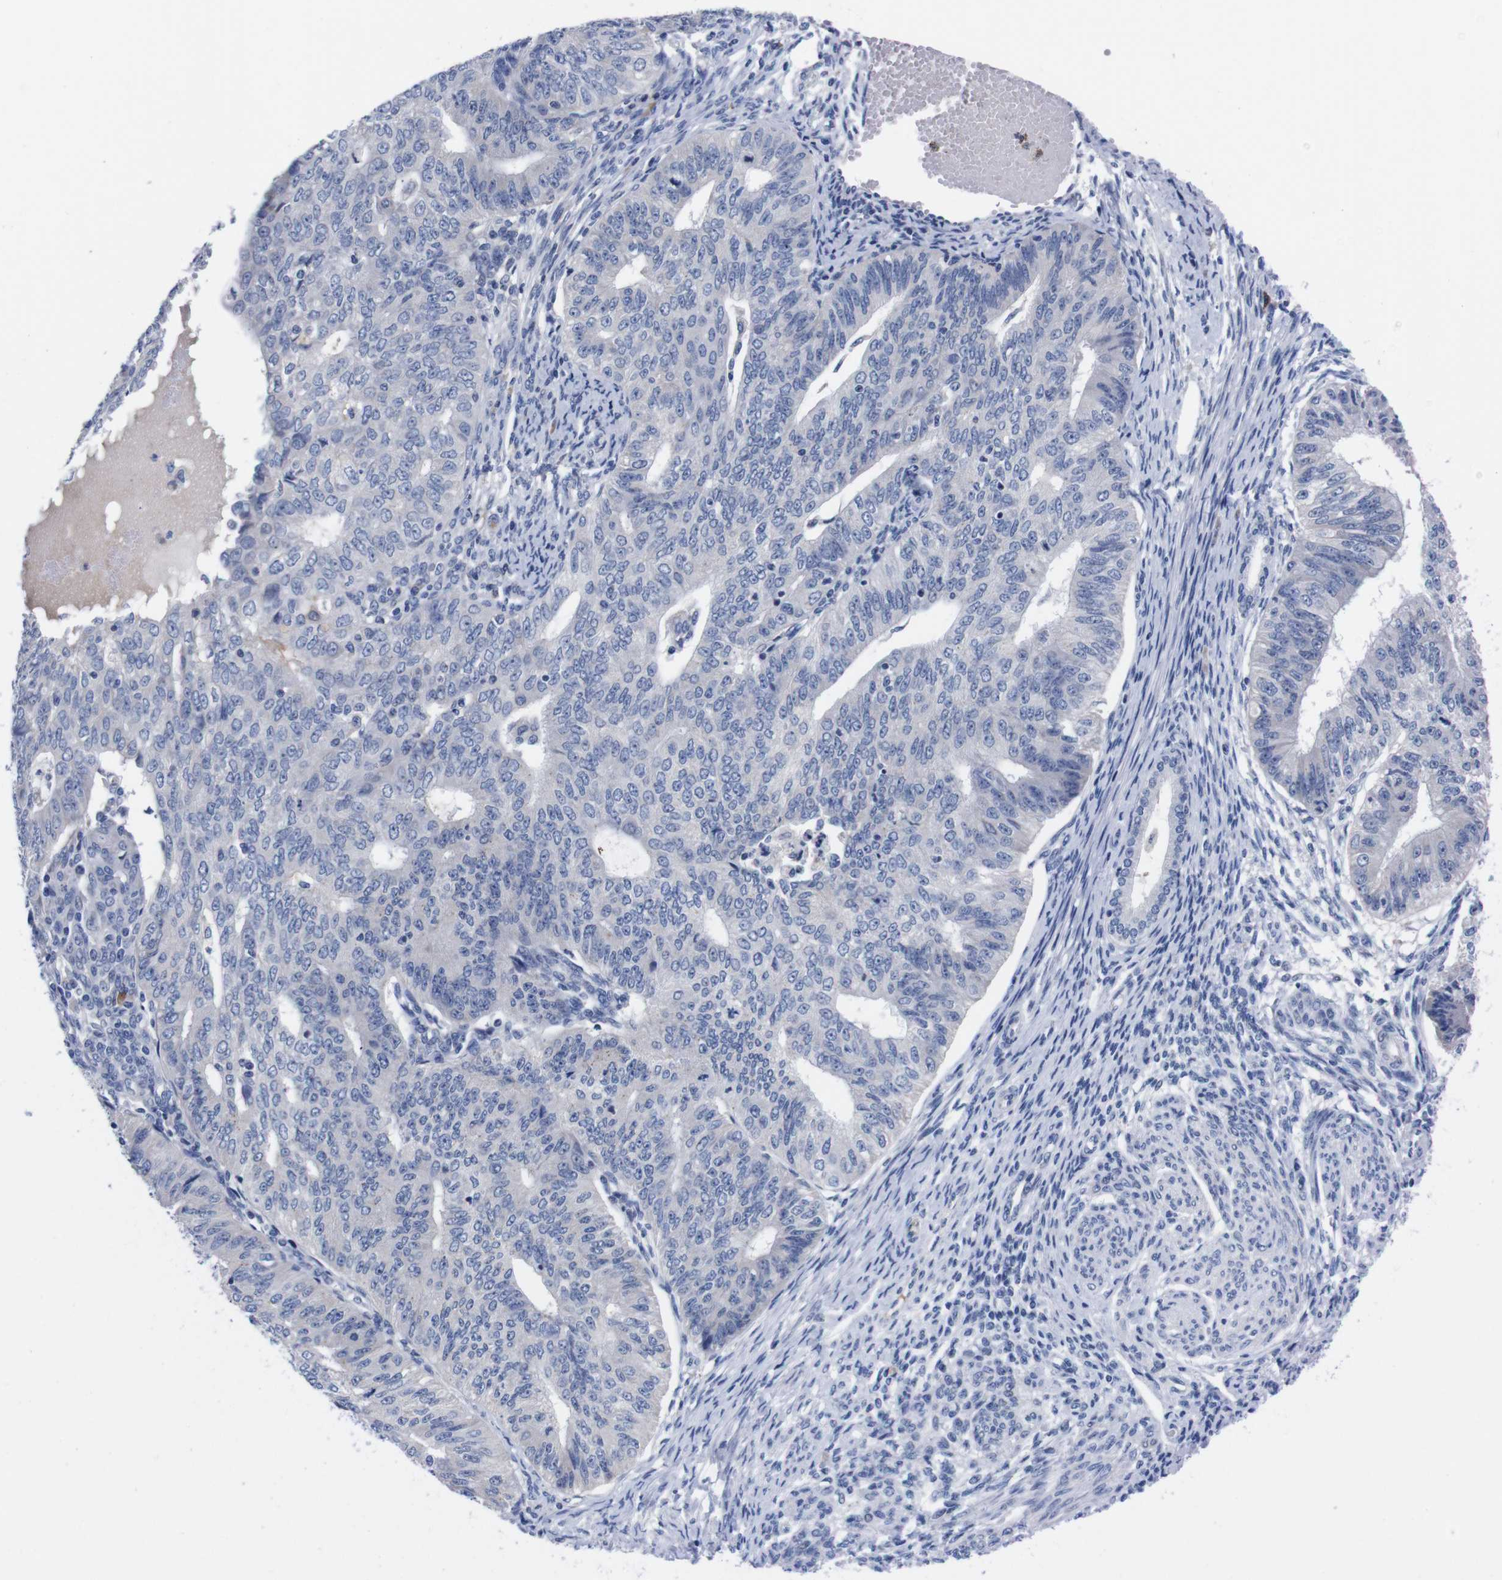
{"staining": {"intensity": "negative", "quantity": "none", "location": "none"}, "tissue": "endometrial cancer", "cell_type": "Tumor cells", "image_type": "cancer", "snomed": [{"axis": "morphology", "description": "Adenocarcinoma, NOS"}, {"axis": "topography", "description": "Endometrium"}], "caption": "This micrograph is of endometrial cancer (adenocarcinoma) stained with immunohistochemistry to label a protein in brown with the nuclei are counter-stained blue. There is no staining in tumor cells. The staining is performed using DAB (3,3'-diaminobenzidine) brown chromogen with nuclei counter-stained in using hematoxylin.", "gene": "FAM210A", "patient": {"sex": "female", "age": 32}}